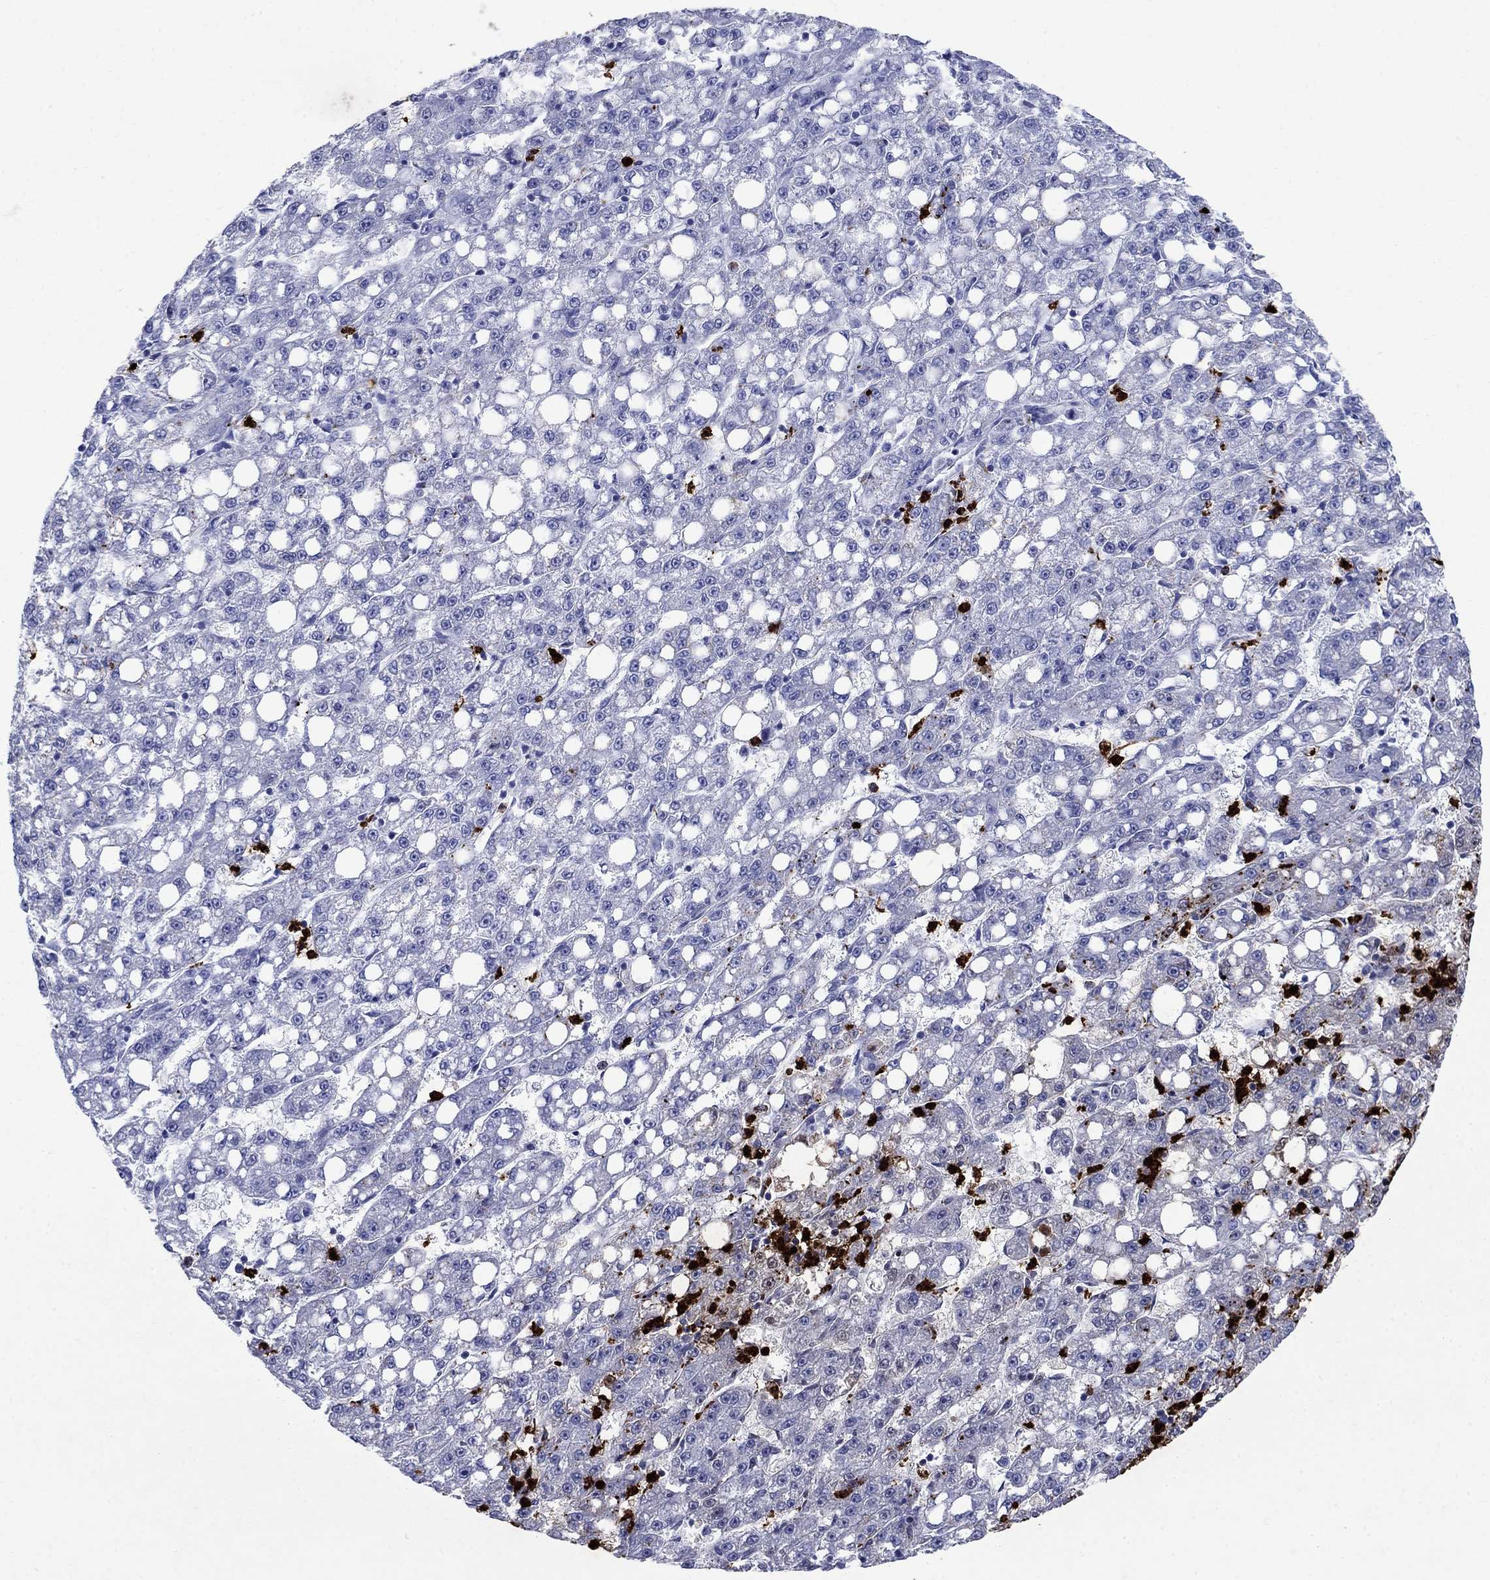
{"staining": {"intensity": "negative", "quantity": "none", "location": "none"}, "tissue": "liver cancer", "cell_type": "Tumor cells", "image_type": "cancer", "snomed": [{"axis": "morphology", "description": "Carcinoma, Hepatocellular, NOS"}, {"axis": "topography", "description": "Liver"}], "caption": "Histopathology image shows no protein positivity in tumor cells of hepatocellular carcinoma (liver) tissue. The staining is performed using DAB brown chromogen with nuclei counter-stained in using hematoxylin.", "gene": "AZU1", "patient": {"sex": "female", "age": 65}}